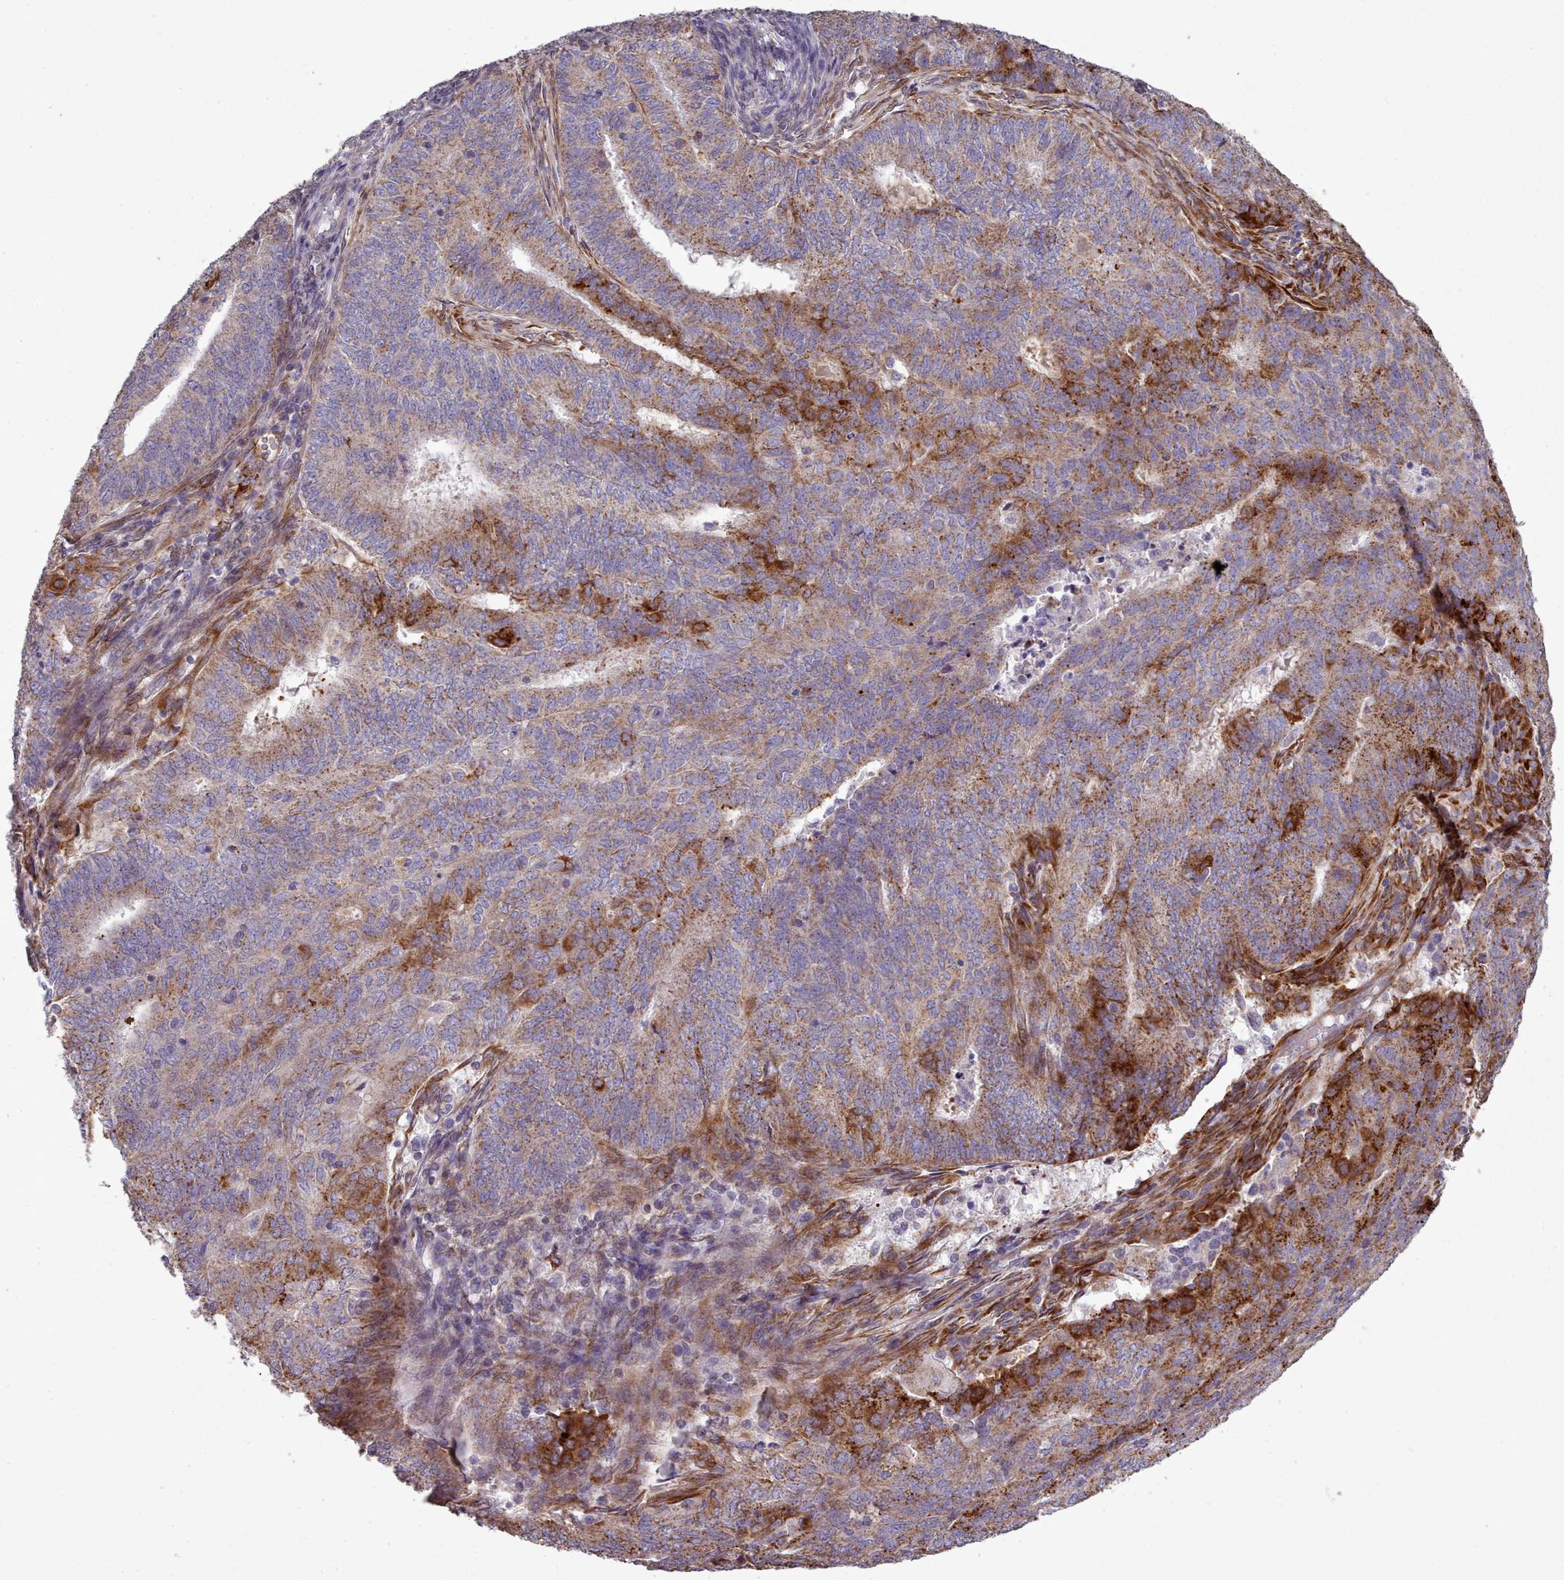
{"staining": {"intensity": "moderate", "quantity": "25%-75%", "location": "cytoplasmic/membranous"}, "tissue": "endometrial cancer", "cell_type": "Tumor cells", "image_type": "cancer", "snomed": [{"axis": "morphology", "description": "Adenocarcinoma, NOS"}, {"axis": "topography", "description": "Endometrium"}], "caption": "Endometrial cancer was stained to show a protein in brown. There is medium levels of moderate cytoplasmic/membranous expression in about 25%-75% of tumor cells.", "gene": "FKBP10", "patient": {"sex": "female", "age": 62}}